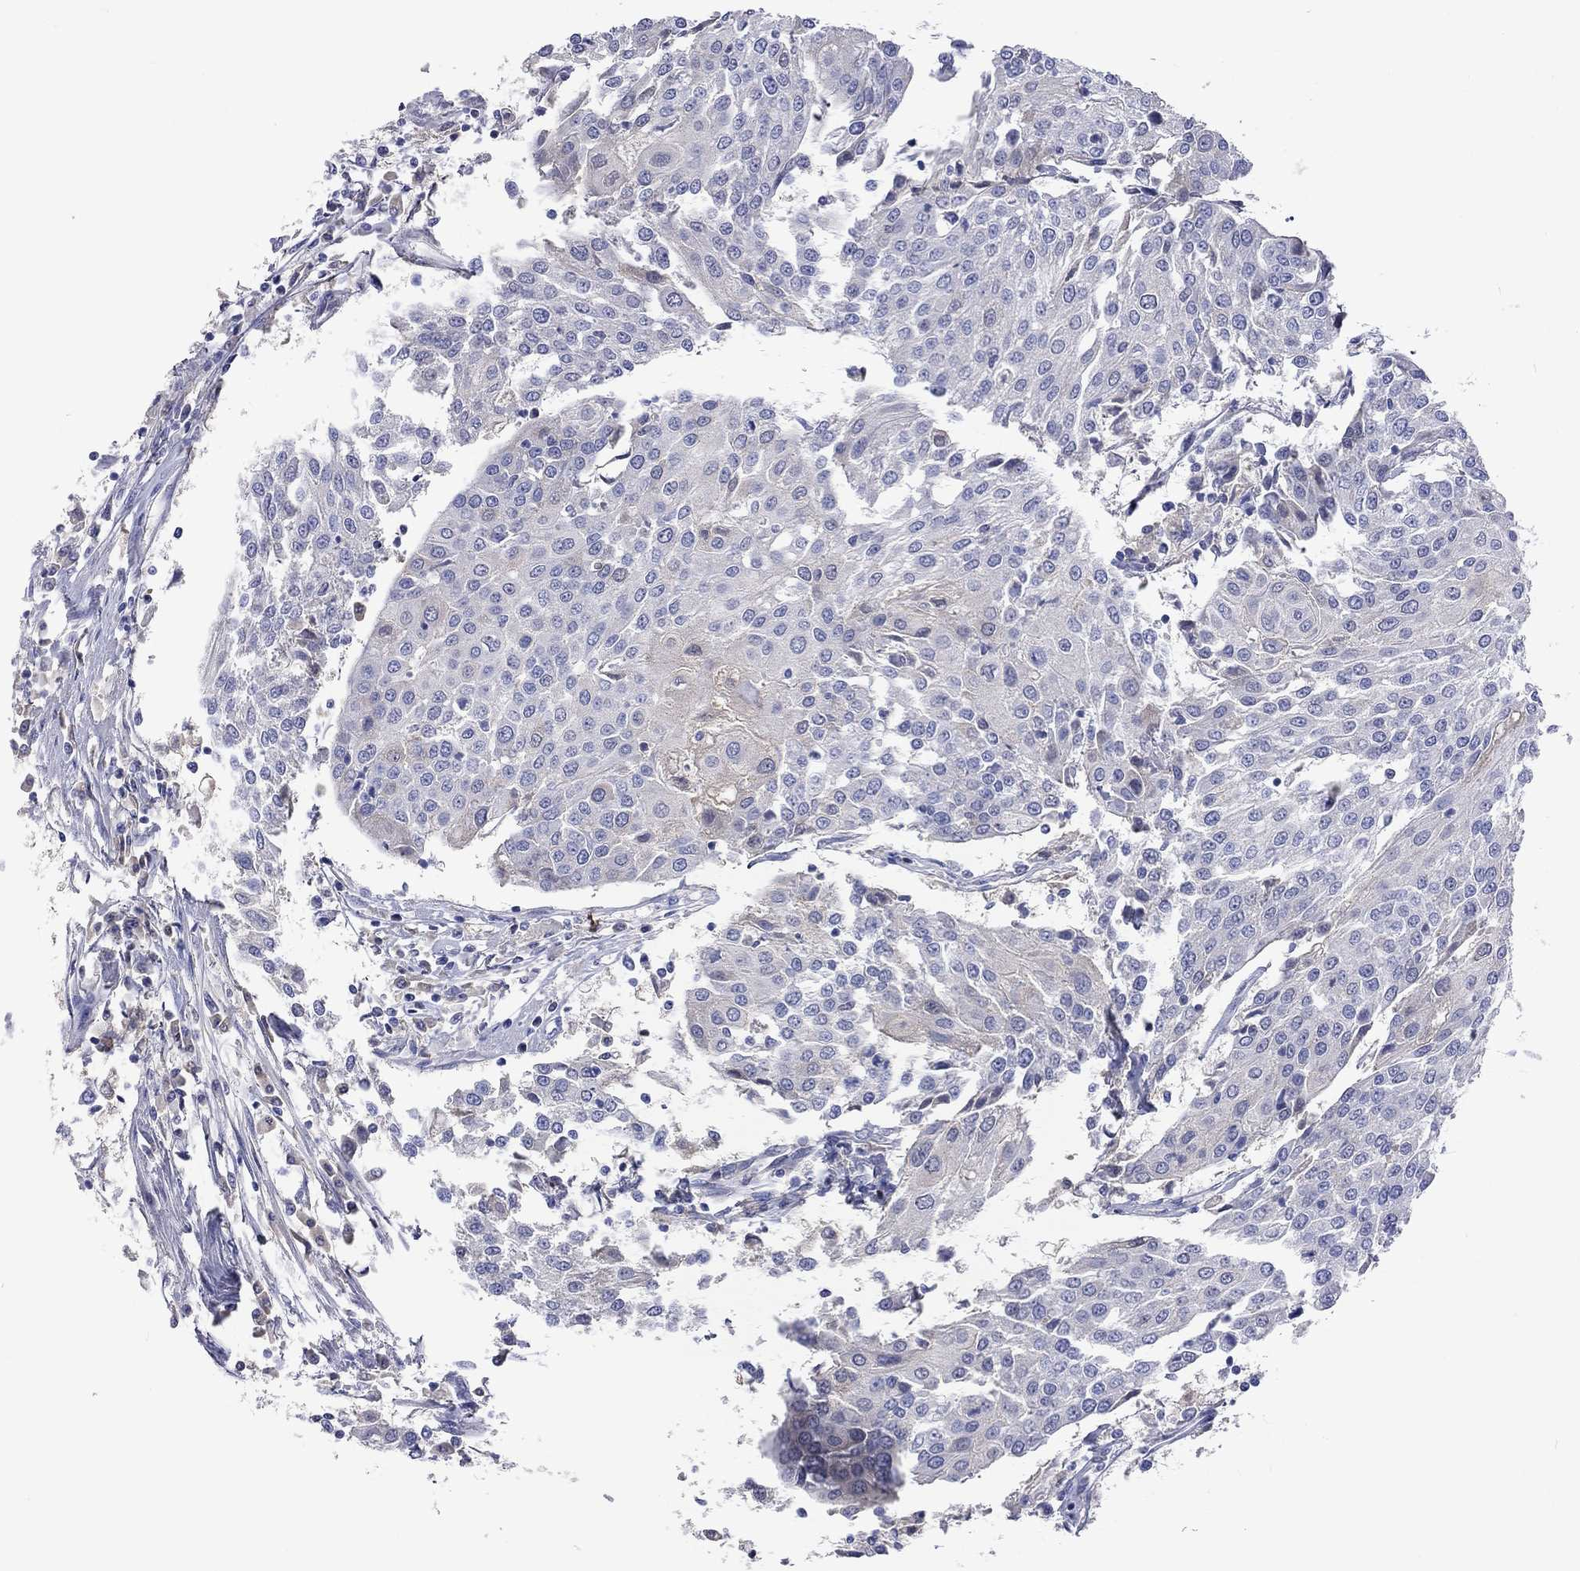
{"staining": {"intensity": "negative", "quantity": "none", "location": "none"}, "tissue": "urothelial cancer", "cell_type": "Tumor cells", "image_type": "cancer", "snomed": [{"axis": "morphology", "description": "Urothelial carcinoma, High grade"}, {"axis": "topography", "description": "Urinary bladder"}], "caption": "This is a image of immunohistochemistry staining of urothelial cancer, which shows no positivity in tumor cells. (Brightfield microscopy of DAB immunohistochemistry (IHC) at high magnification).", "gene": "LRFN4", "patient": {"sex": "female", "age": 85}}